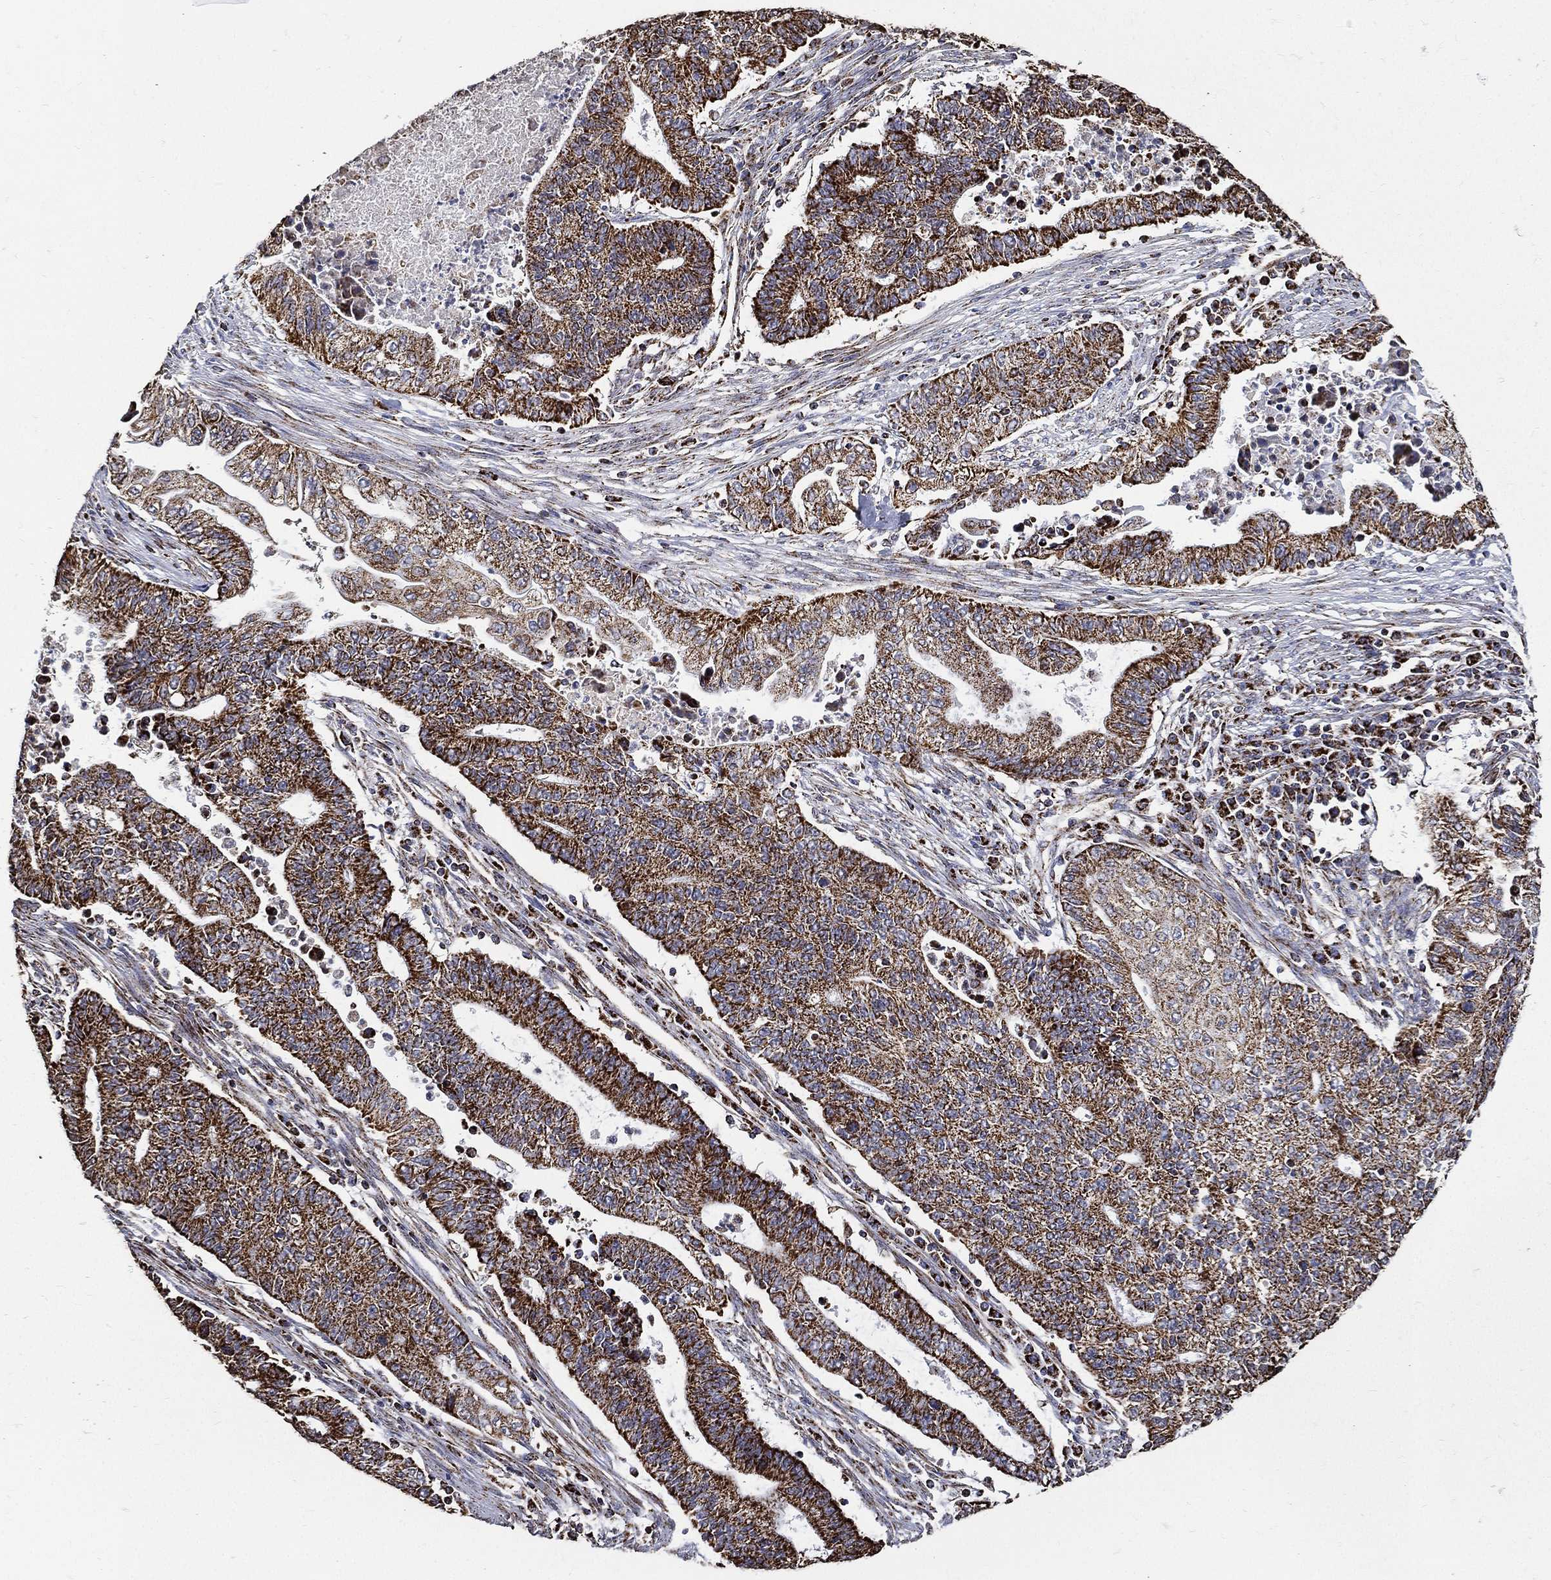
{"staining": {"intensity": "strong", "quantity": ">75%", "location": "cytoplasmic/membranous"}, "tissue": "endometrial cancer", "cell_type": "Tumor cells", "image_type": "cancer", "snomed": [{"axis": "morphology", "description": "Adenocarcinoma, NOS"}, {"axis": "topography", "description": "Uterus"}, {"axis": "topography", "description": "Endometrium"}], "caption": "Human endometrial cancer stained with a protein marker demonstrates strong staining in tumor cells.", "gene": "NDUFAB1", "patient": {"sex": "female", "age": 54}}